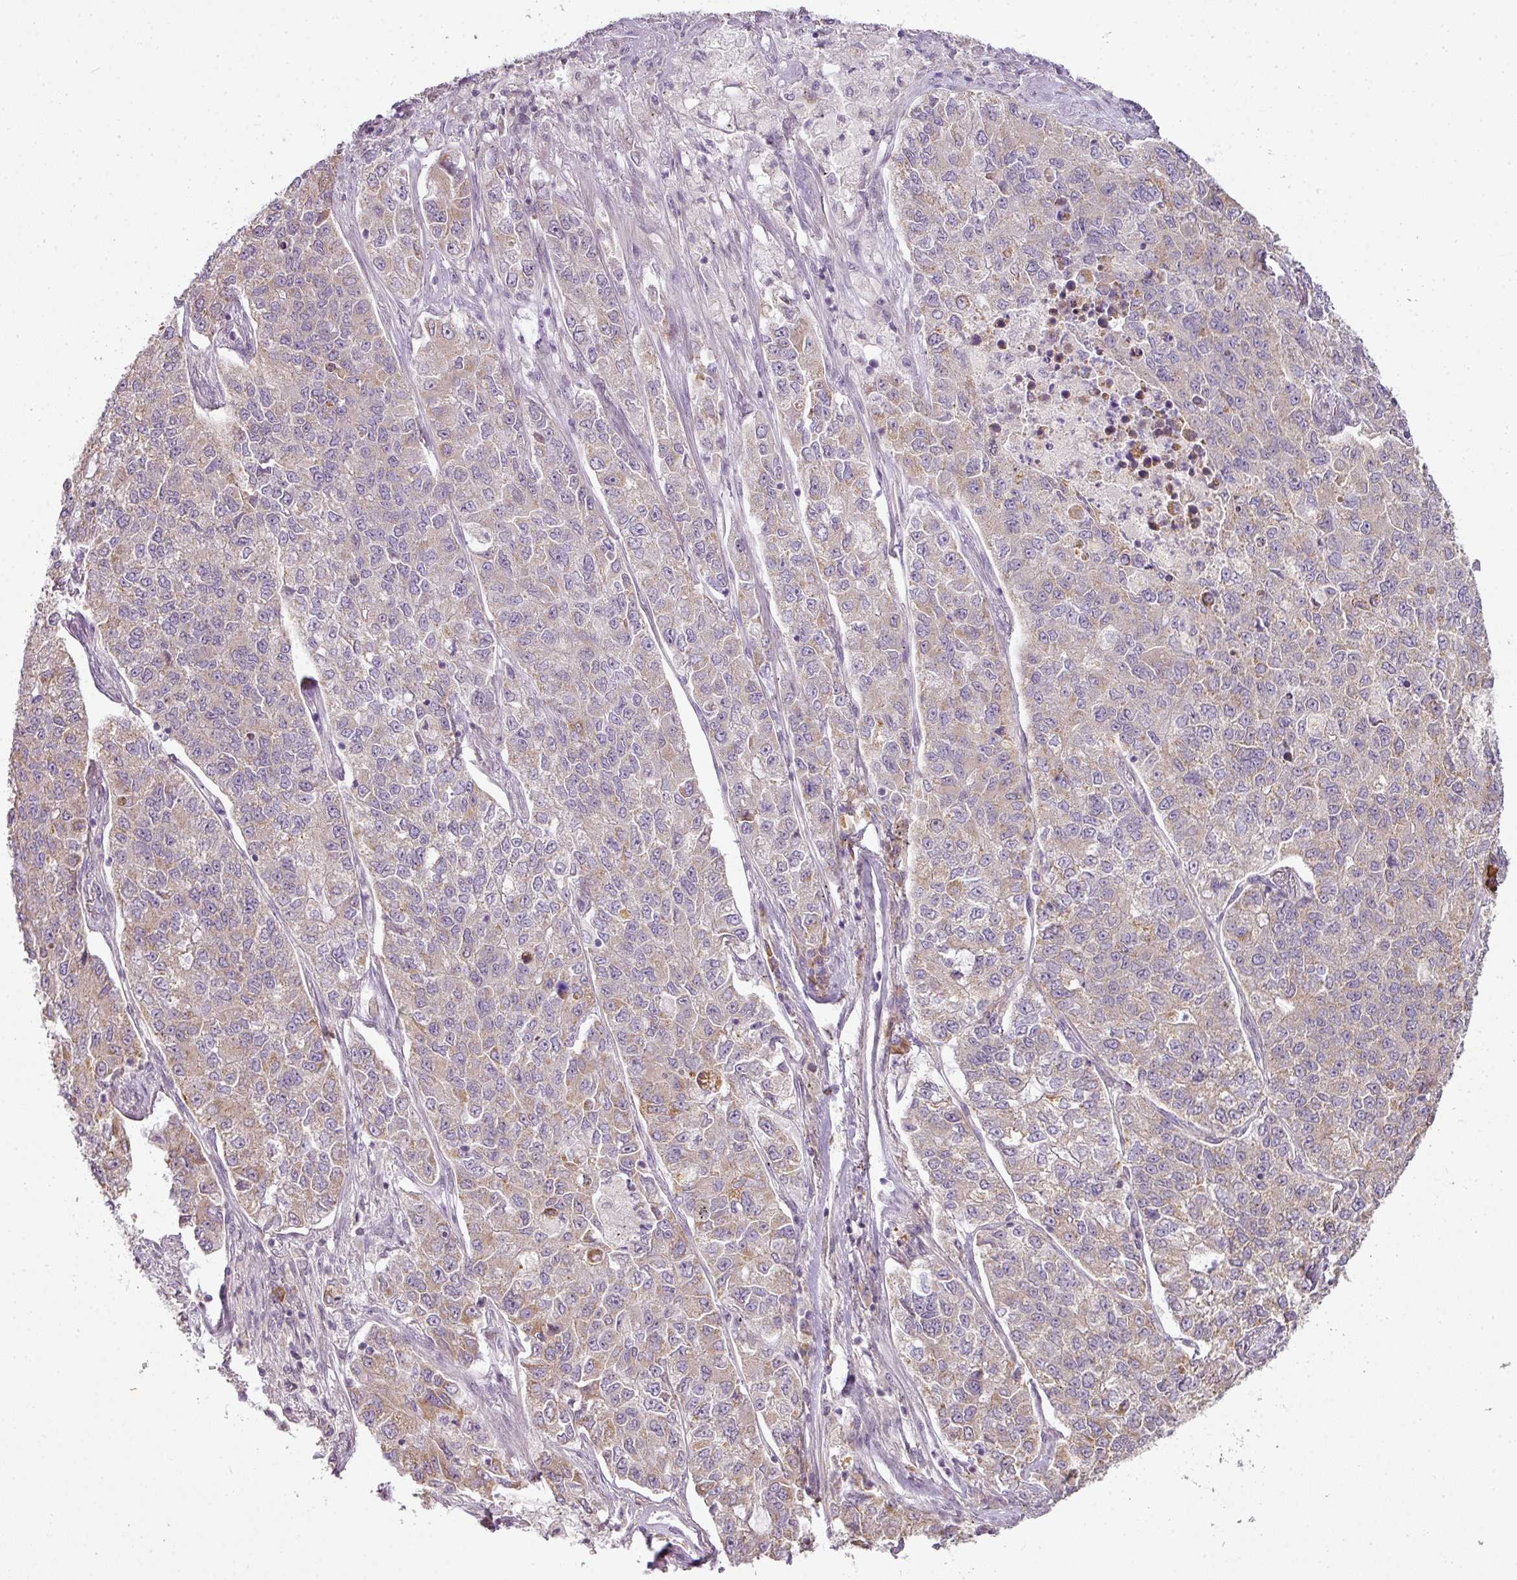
{"staining": {"intensity": "weak", "quantity": "25%-75%", "location": "cytoplasmic/membranous"}, "tissue": "lung cancer", "cell_type": "Tumor cells", "image_type": "cancer", "snomed": [{"axis": "morphology", "description": "Adenocarcinoma, NOS"}, {"axis": "topography", "description": "Lung"}], "caption": "Immunohistochemical staining of lung cancer shows weak cytoplasmic/membranous protein expression in about 25%-75% of tumor cells. The protein is shown in brown color, while the nuclei are stained blue.", "gene": "LY75", "patient": {"sex": "male", "age": 49}}